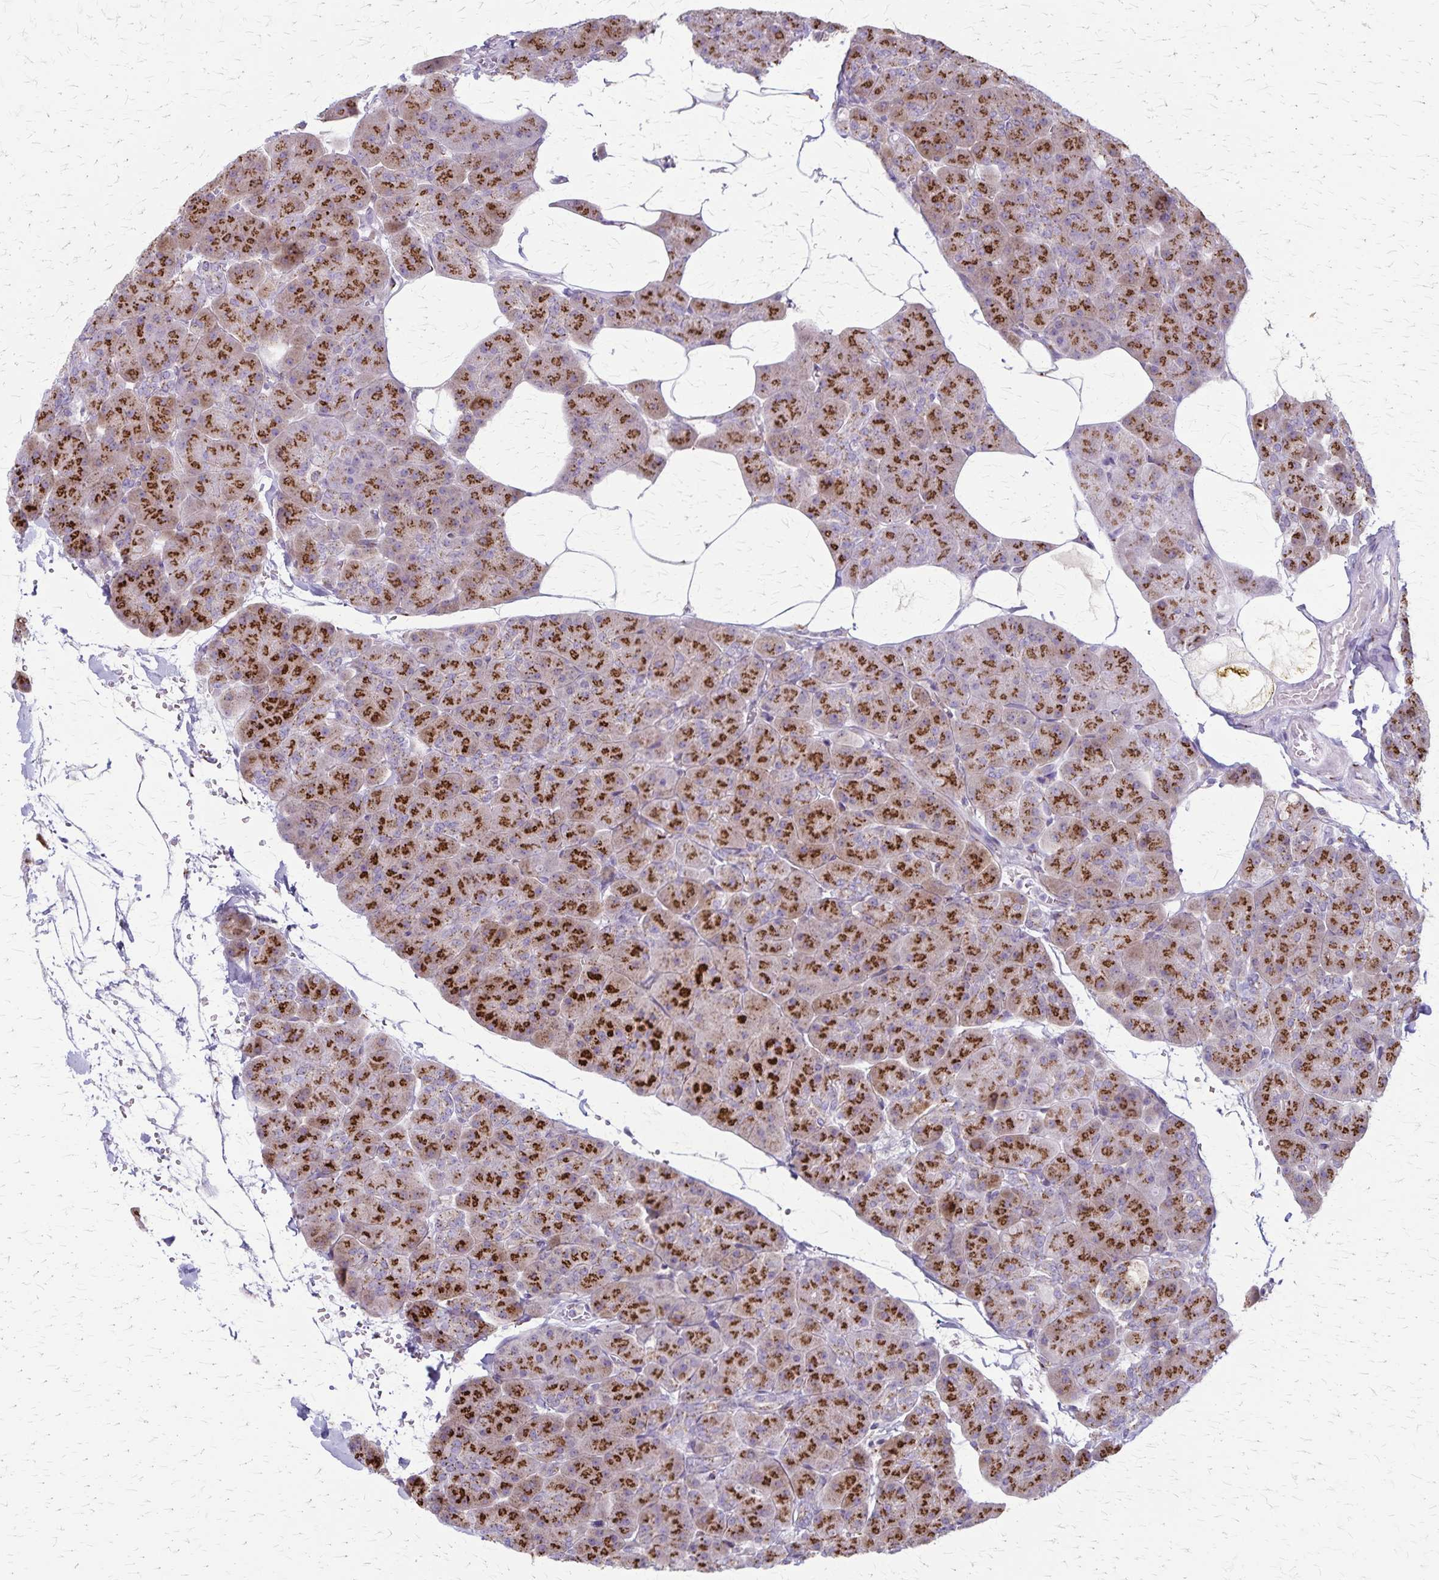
{"staining": {"intensity": "strong", "quantity": ">75%", "location": "cytoplasmic/membranous"}, "tissue": "pancreas", "cell_type": "Exocrine glandular cells", "image_type": "normal", "snomed": [{"axis": "morphology", "description": "Normal tissue, NOS"}, {"axis": "topography", "description": "Pancreas"}], "caption": "IHC (DAB) staining of benign pancreas shows strong cytoplasmic/membranous protein staining in approximately >75% of exocrine glandular cells. The staining is performed using DAB brown chromogen to label protein expression. The nuclei are counter-stained blue using hematoxylin.", "gene": "MCFD2", "patient": {"sex": "male", "age": 35}}